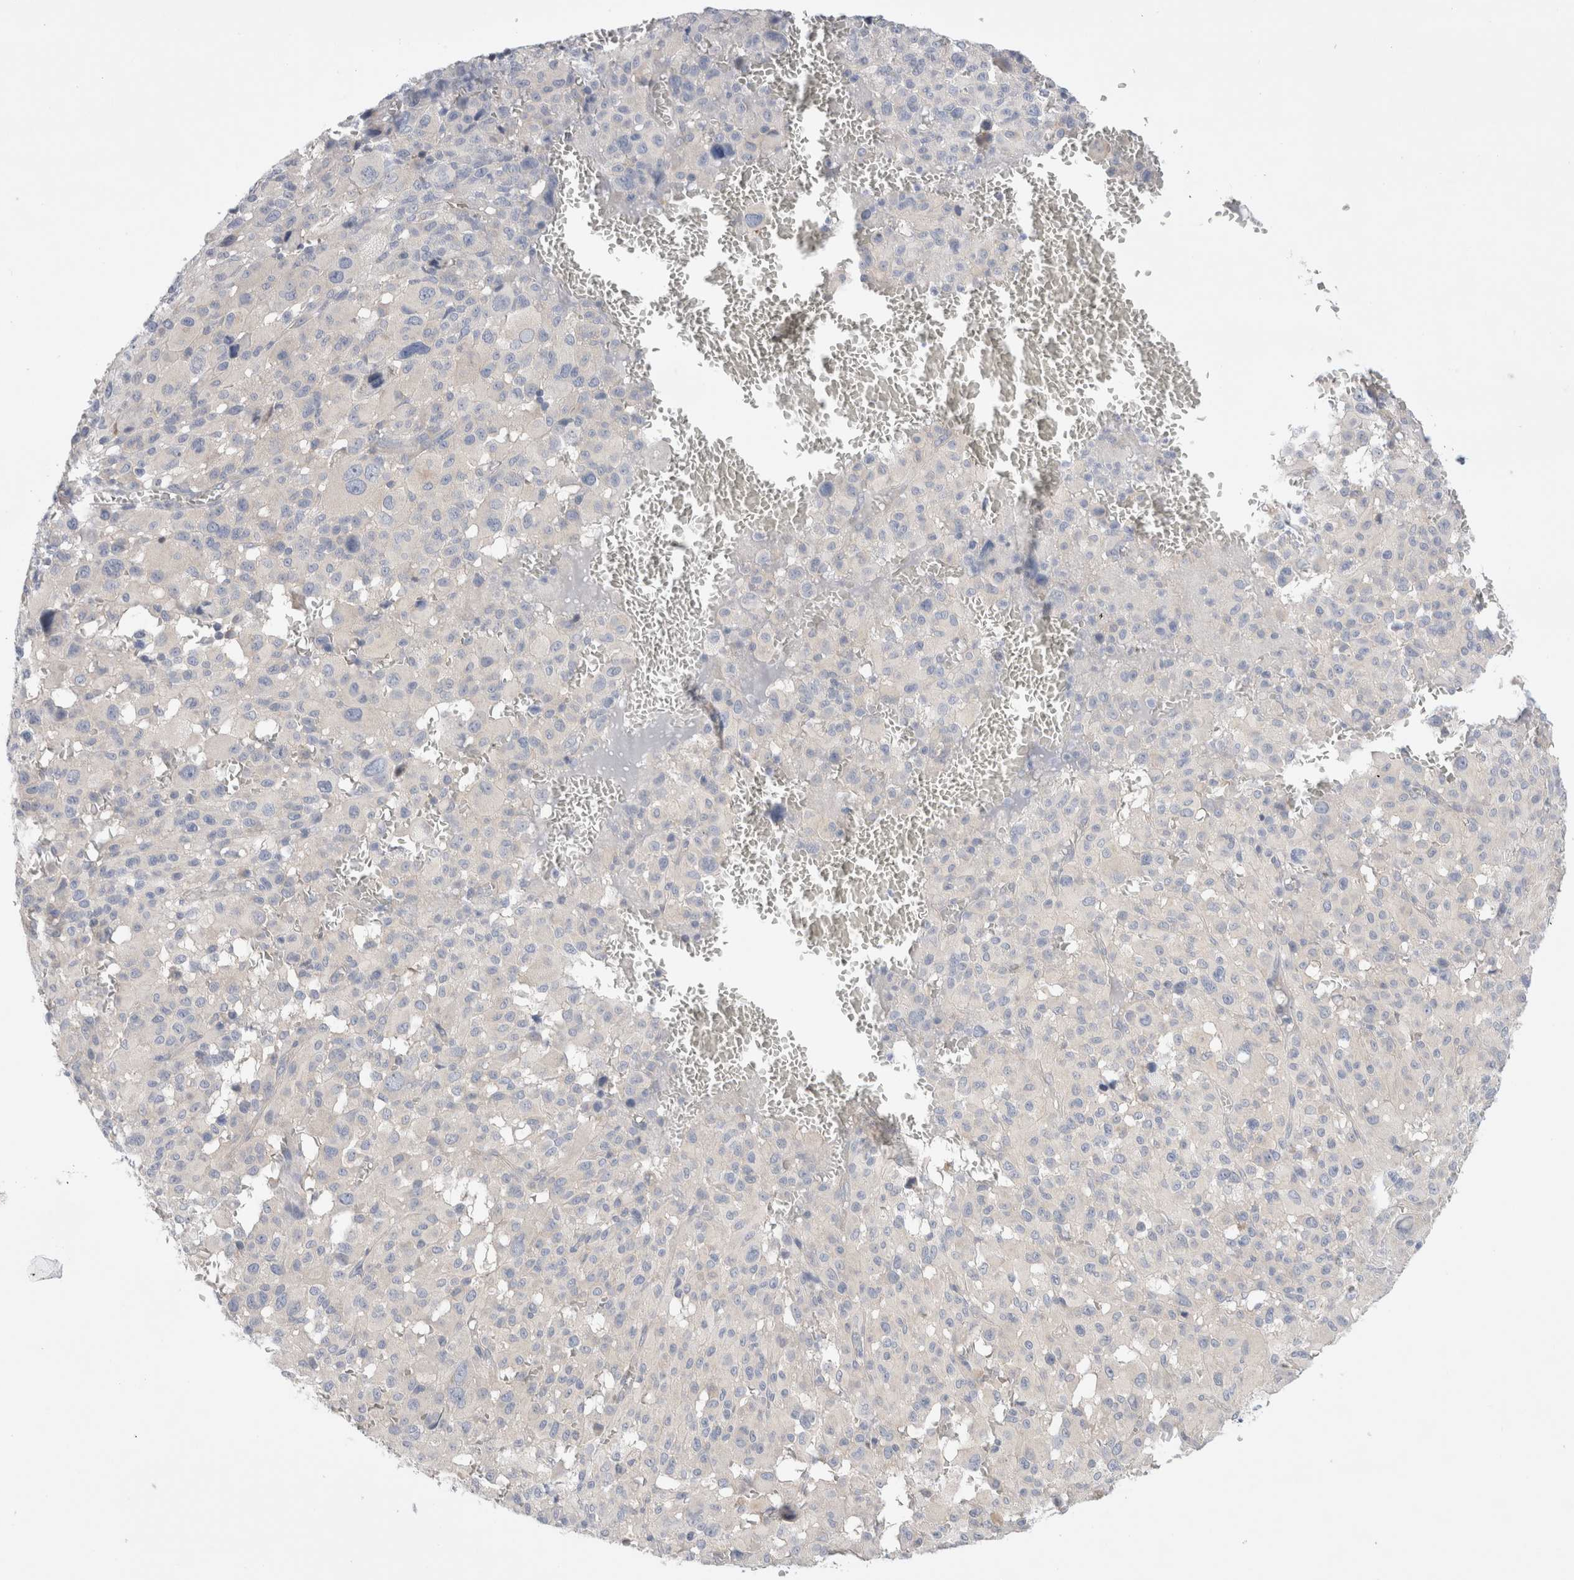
{"staining": {"intensity": "negative", "quantity": "none", "location": "none"}, "tissue": "melanoma", "cell_type": "Tumor cells", "image_type": "cancer", "snomed": [{"axis": "morphology", "description": "Malignant melanoma, Metastatic site"}, {"axis": "topography", "description": "Skin"}], "caption": "High magnification brightfield microscopy of malignant melanoma (metastatic site) stained with DAB (3,3'-diaminobenzidine) (brown) and counterstained with hematoxylin (blue): tumor cells show no significant staining.", "gene": "RBM12B", "patient": {"sex": "female", "age": 74}}